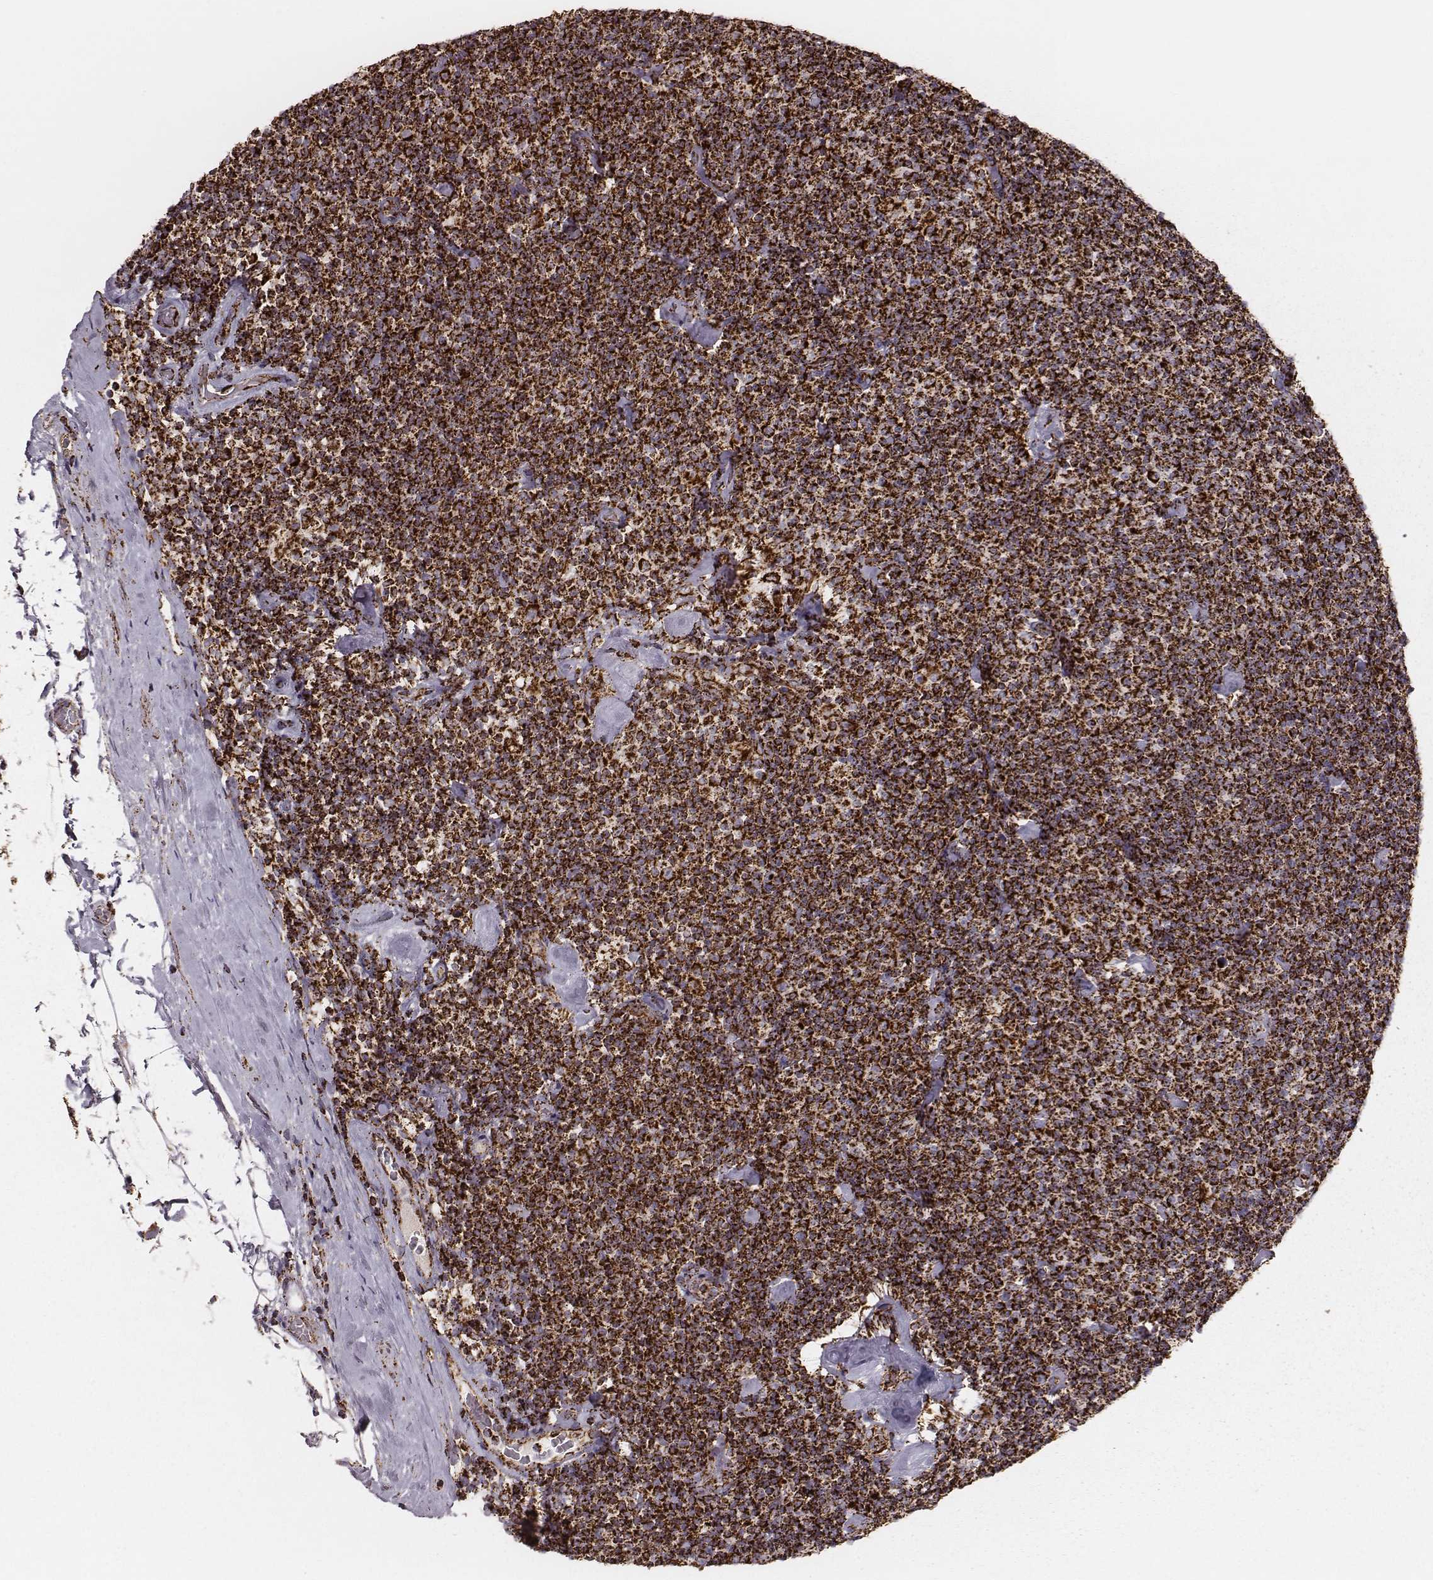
{"staining": {"intensity": "strong", "quantity": ">75%", "location": "cytoplasmic/membranous"}, "tissue": "lymphoma", "cell_type": "Tumor cells", "image_type": "cancer", "snomed": [{"axis": "morphology", "description": "Malignant lymphoma, non-Hodgkin's type, Low grade"}, {"axis": "topography", "description": "Lymph node"}], "caption": "Tumor cells display high levels of strong cytoplasmic/membranous staining in about >75% of cells in human low-grade malignant lymphoma, non-Hodgkin's type.", "gene": "TUFM", "patient": {"sex": "male", "age": 81}}